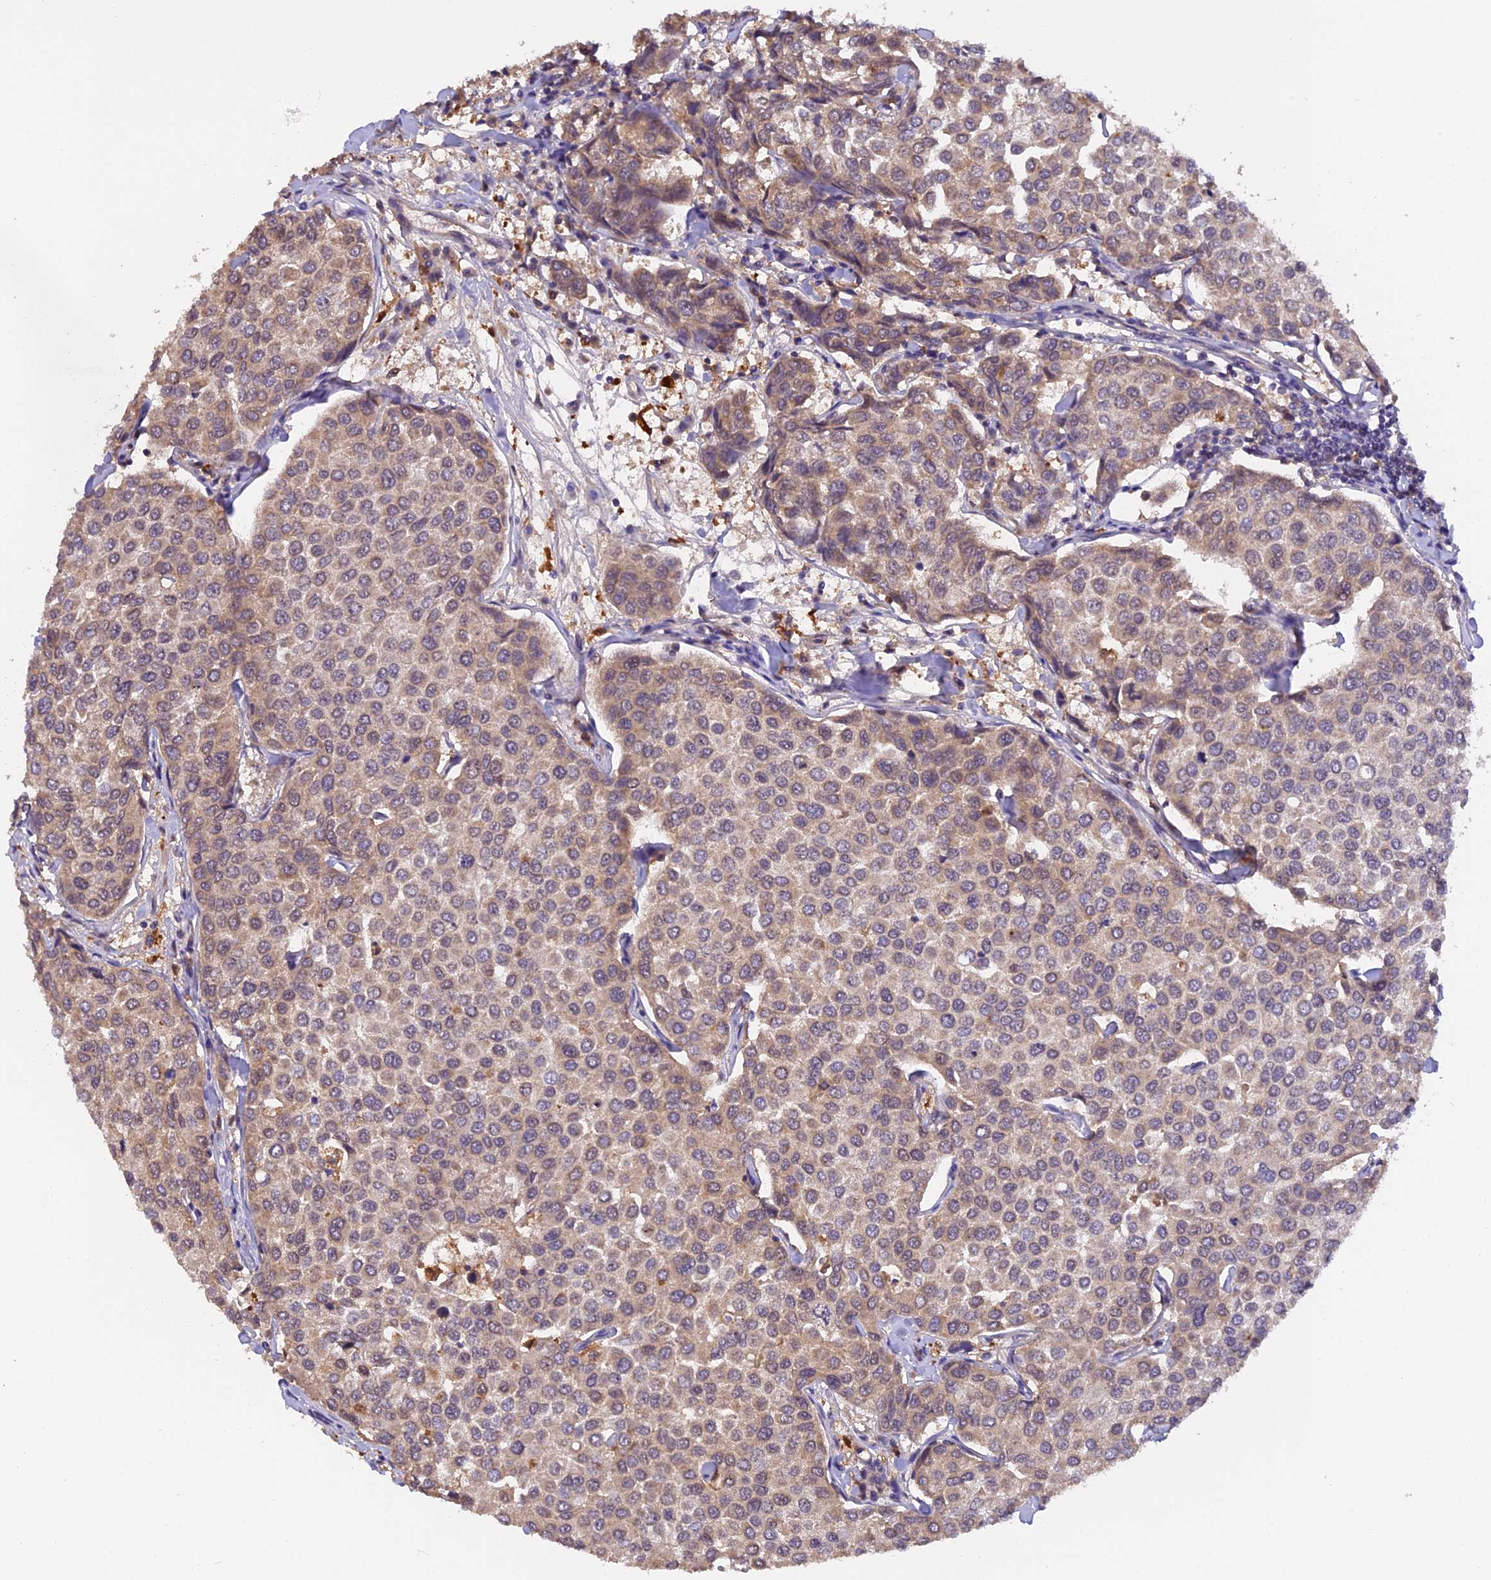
{"staining": {"intensity": "weak", "quantity": "25%-75%", "location": "cytoplasmic/membranous"}, "tissue": "breast cancer", "cell_type": "Tumor cells", "image_type": "cancer", "snomed": [{"axis": "morphology", "description": "Duct carcinoma"}, {"axis": "topography", "description": "Breast"}], "caption": "Immunohistochemical staining of breast cancer reveals low levels of weak cytoplasmic/membranous protein positivity in approximately 25%-75% of tumor cells. (DAB (3,3'-diaminobenzidine) IHC, brown staining for protein, blue staining for nuclei).", "gene": "MNS1", "patient": {"sex": "female", "age": 55}}